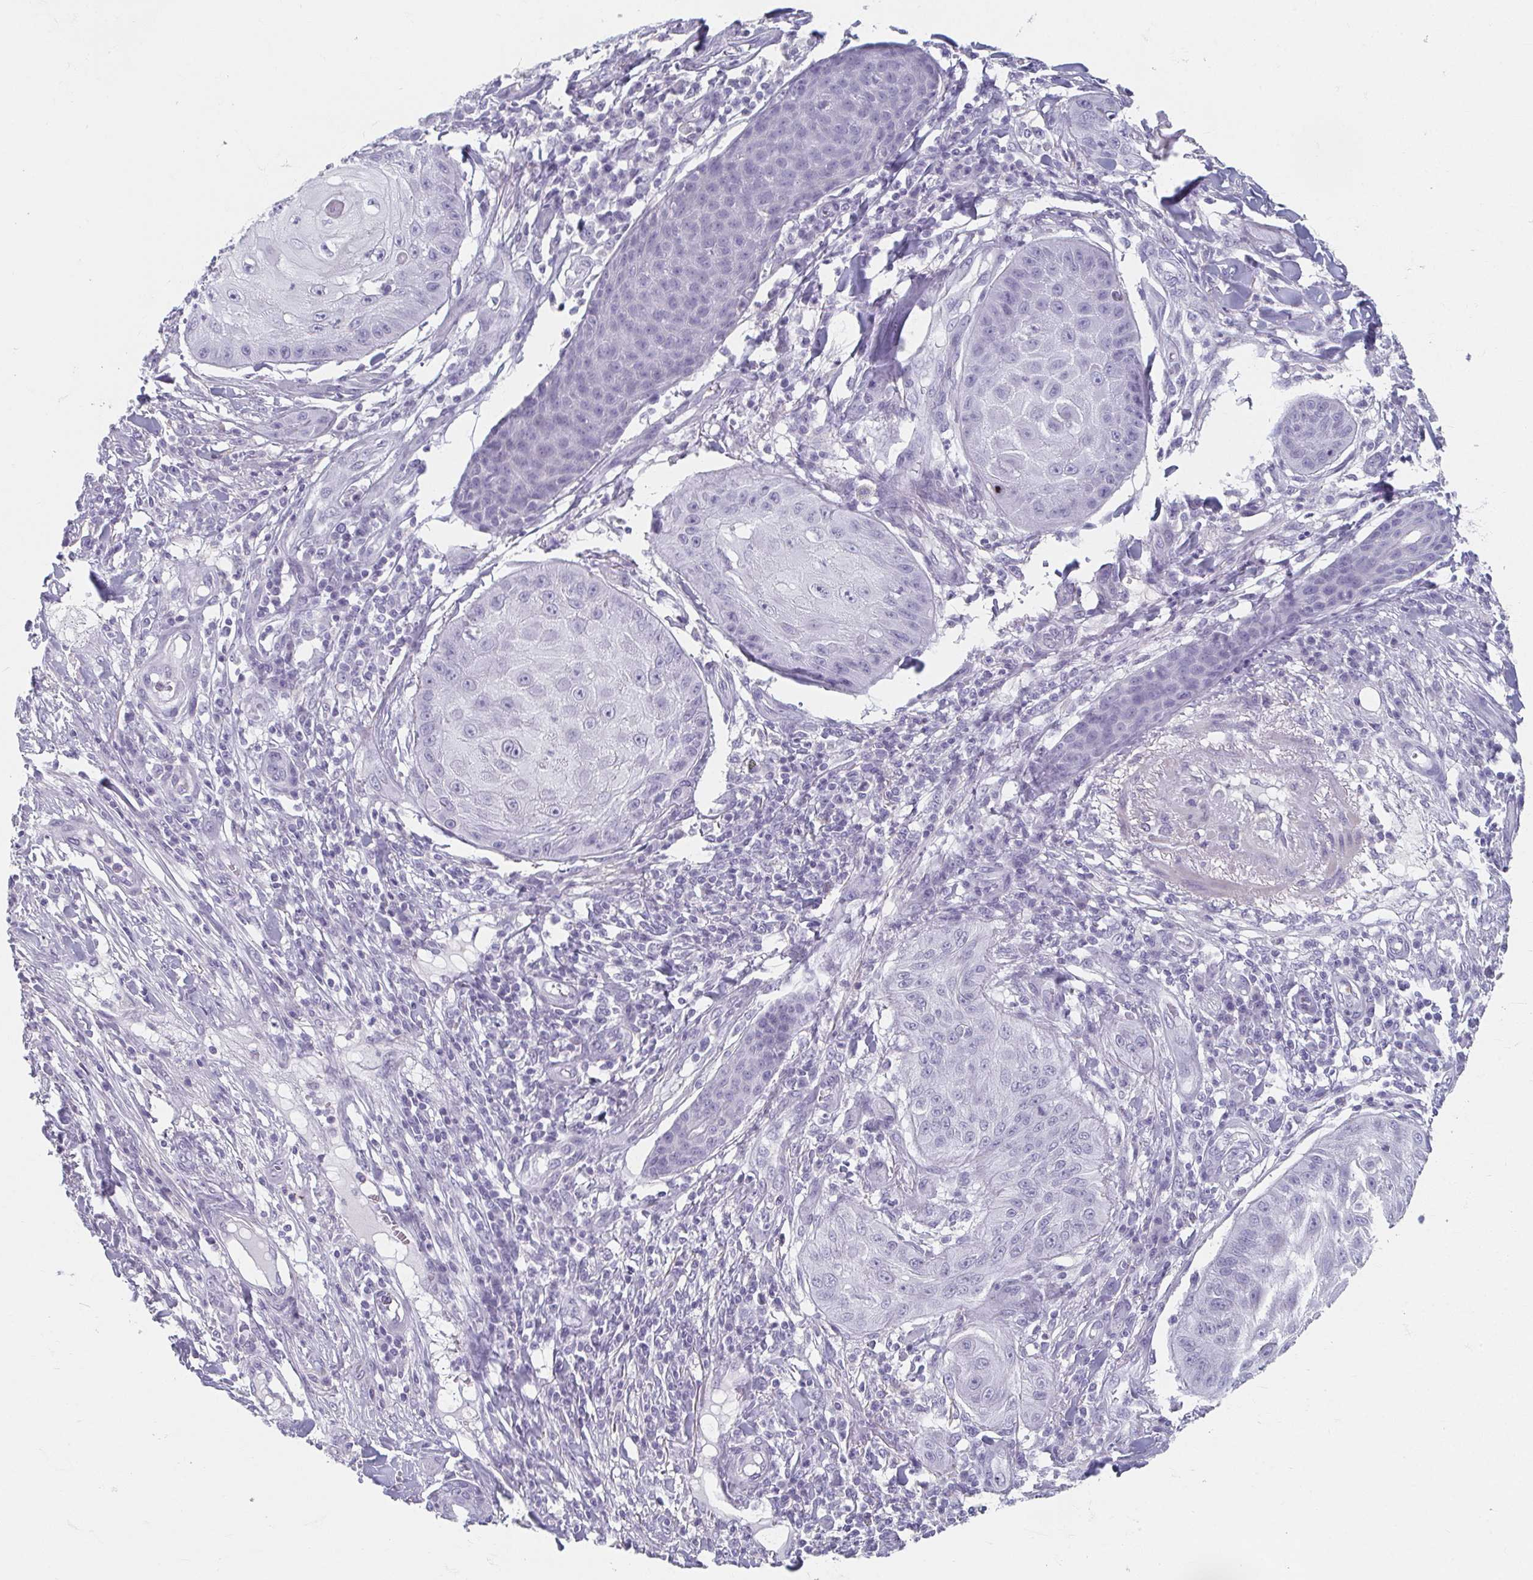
{"staining": {"intensity": "negative", "quantity": "none", "location": "none"}, "tissue": "skin cancer", "cell_type": "Tumor cells", "image_type": "cancer", "snomed": [{"axis": "morphology", "description": "Squamous cell carcinoma, NOS"}, {"axis": "topography", "description": "Skin"}], "caption": "A histopathology image of skin cancer stained for a protein displays no brown staining in tumor cells.", "gene": "CAMKV", "patient": {"sex": "male", "age": 70}}